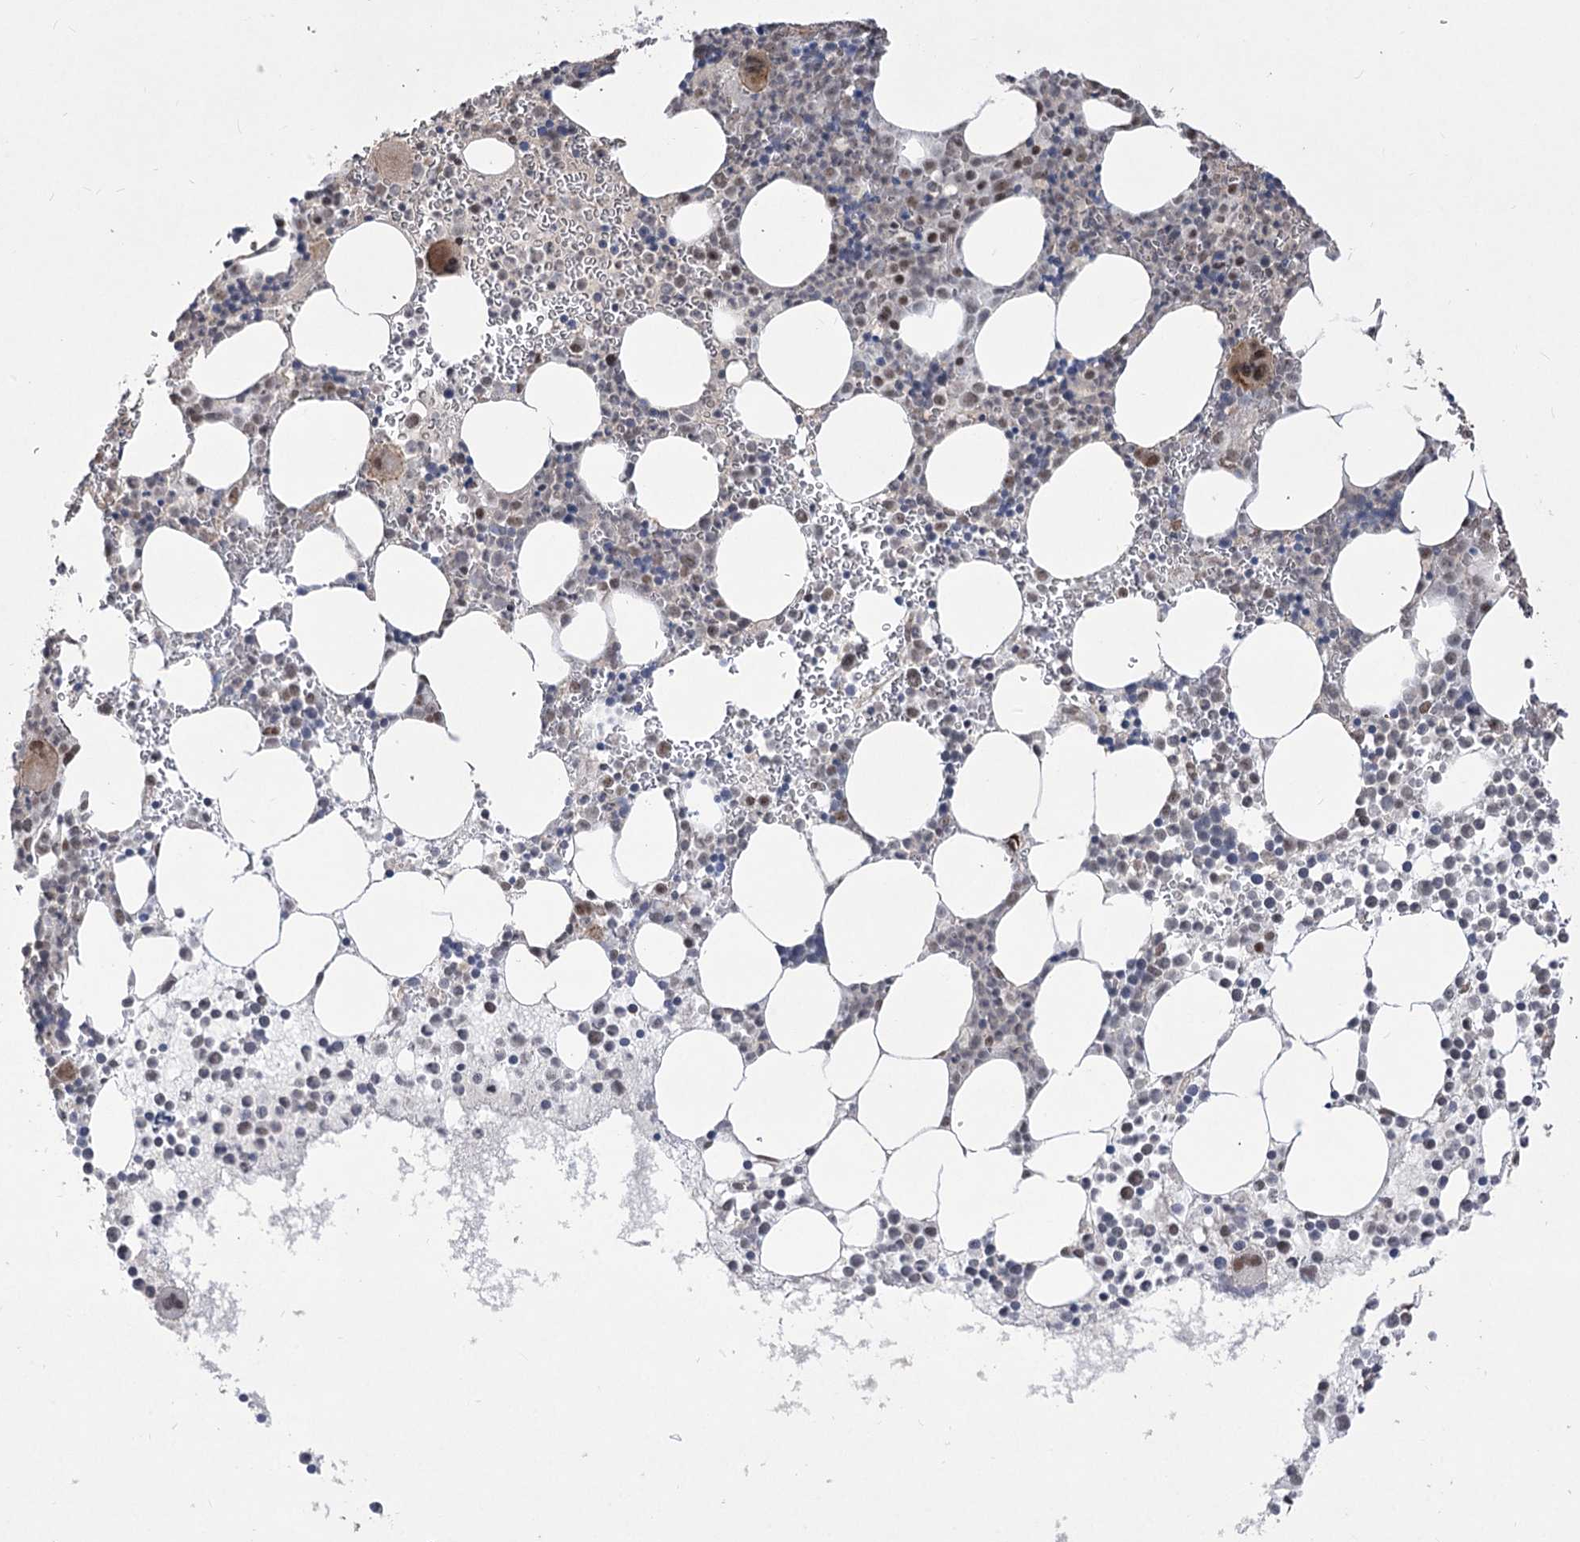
{"staining": {"intensity": "moderate", "quantity": "25%-75%", "location": "nuclear"}, "tissue": "bone marrow", "cell_type": "Hematopoietic cells", "image_type": "normal", "snomed": [{"axis": "morphology", "description": "Normal tissue, NOS"}, {"axis": "topography", "description": "Bone marrow"}], "caption": "Bone marrow stained with IHC shows moderate nuclear positivity in about 25%-75% of hematopoietic cells.", "gene": "ZSCAN23", "patient": {"sex": "female", "age": 78}}